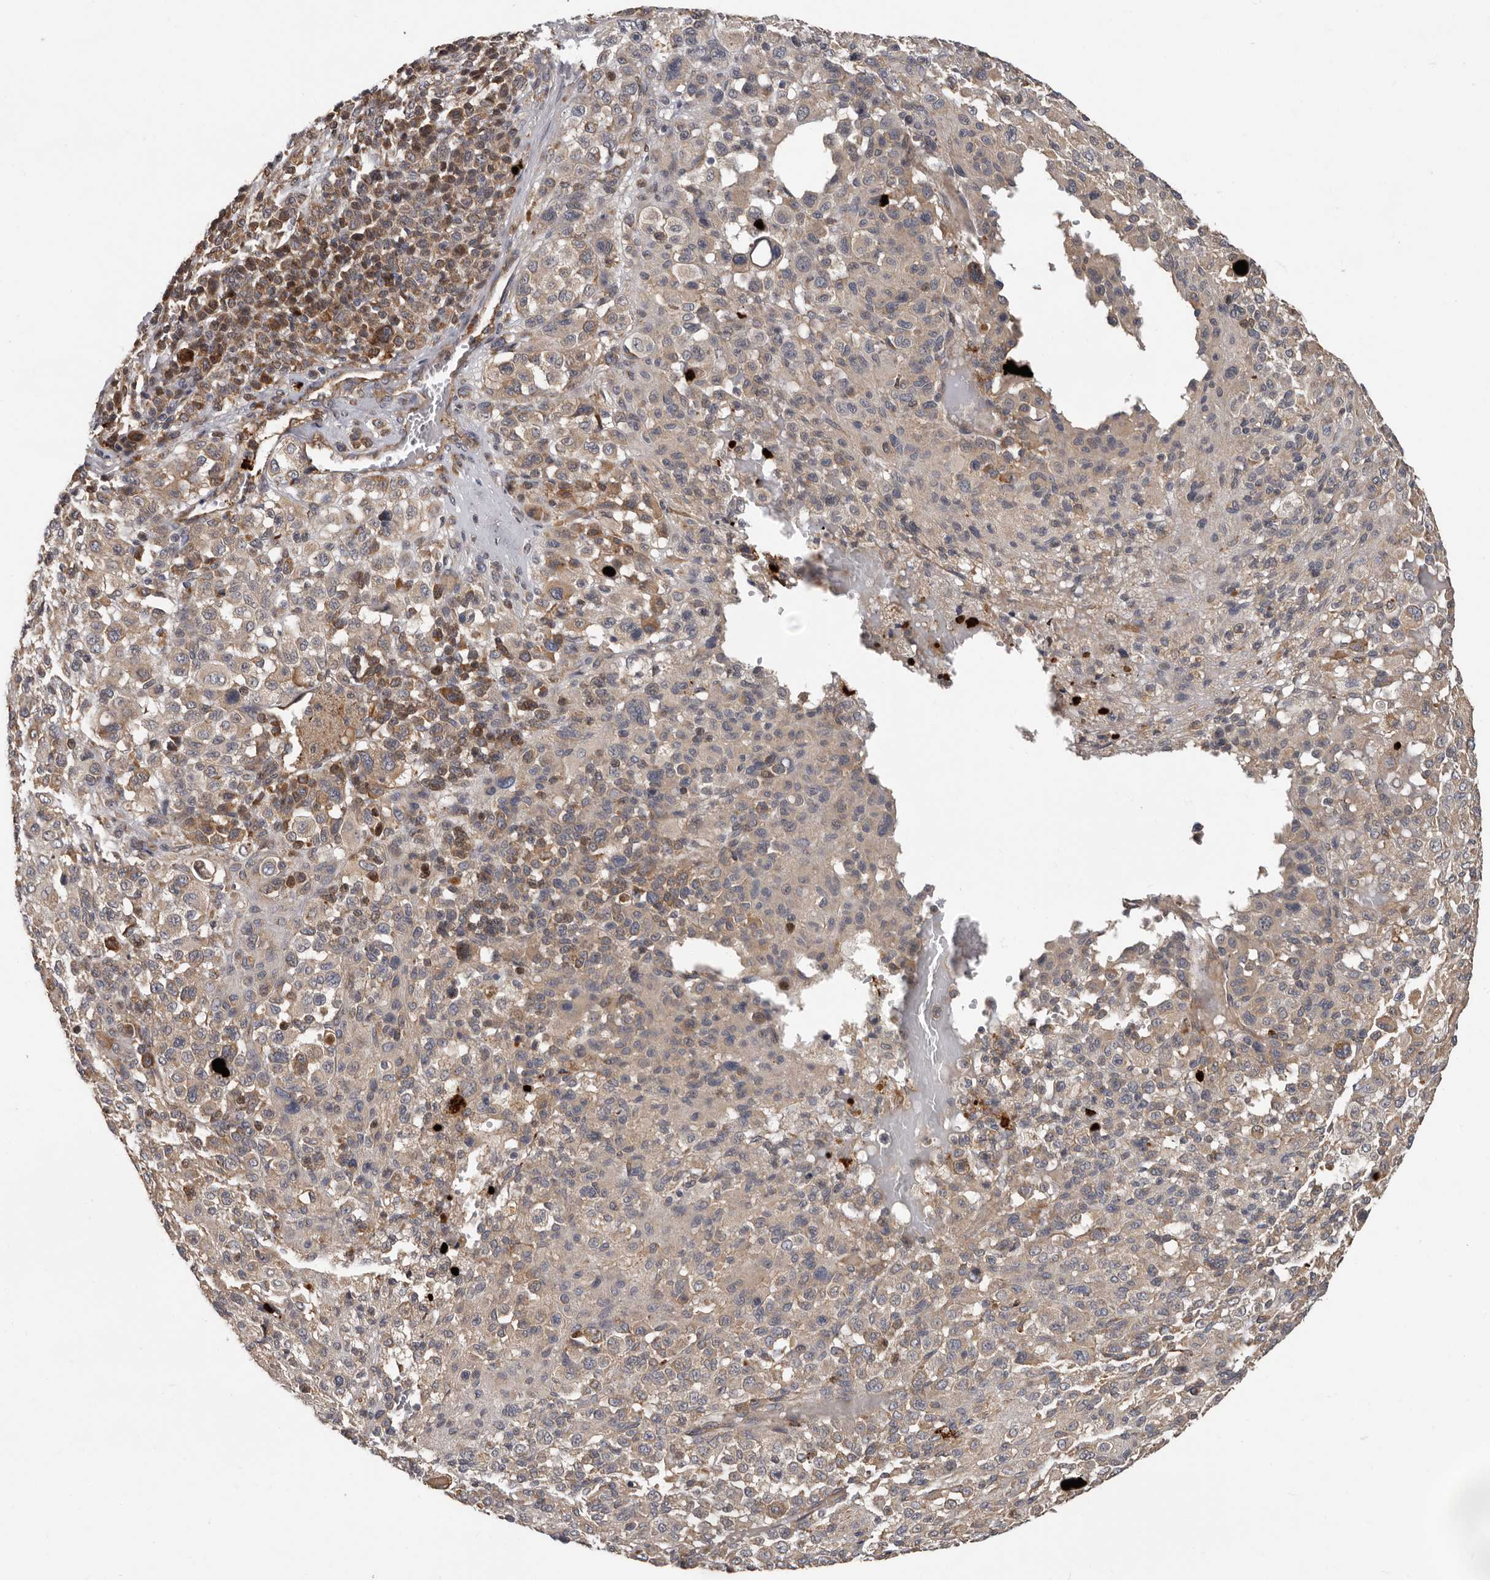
{"staining": {"intensity": "moderate", "quantity": "25%-75%", "location": "cytoplasmic/membranous"}, "tissue": "melanoma", "cell_type": "Tumor cells", "image_type": "cancer", "snomed": [{"axis": "morphology", "description": "Malignant melanoma, Metastatic site"}, {"axis": "topography", "description": "Skin"}], "caption": "IHC (DAB (3,3'-diaminobenzidine)) staining of human malignant melanoma (metastatic site) exhibits moderate cytoplasmic/membranous protein expression in about 25%-75% of tumor cells.", "gene": "MTF1", "patient": {"sex": "female", "age": 74}}